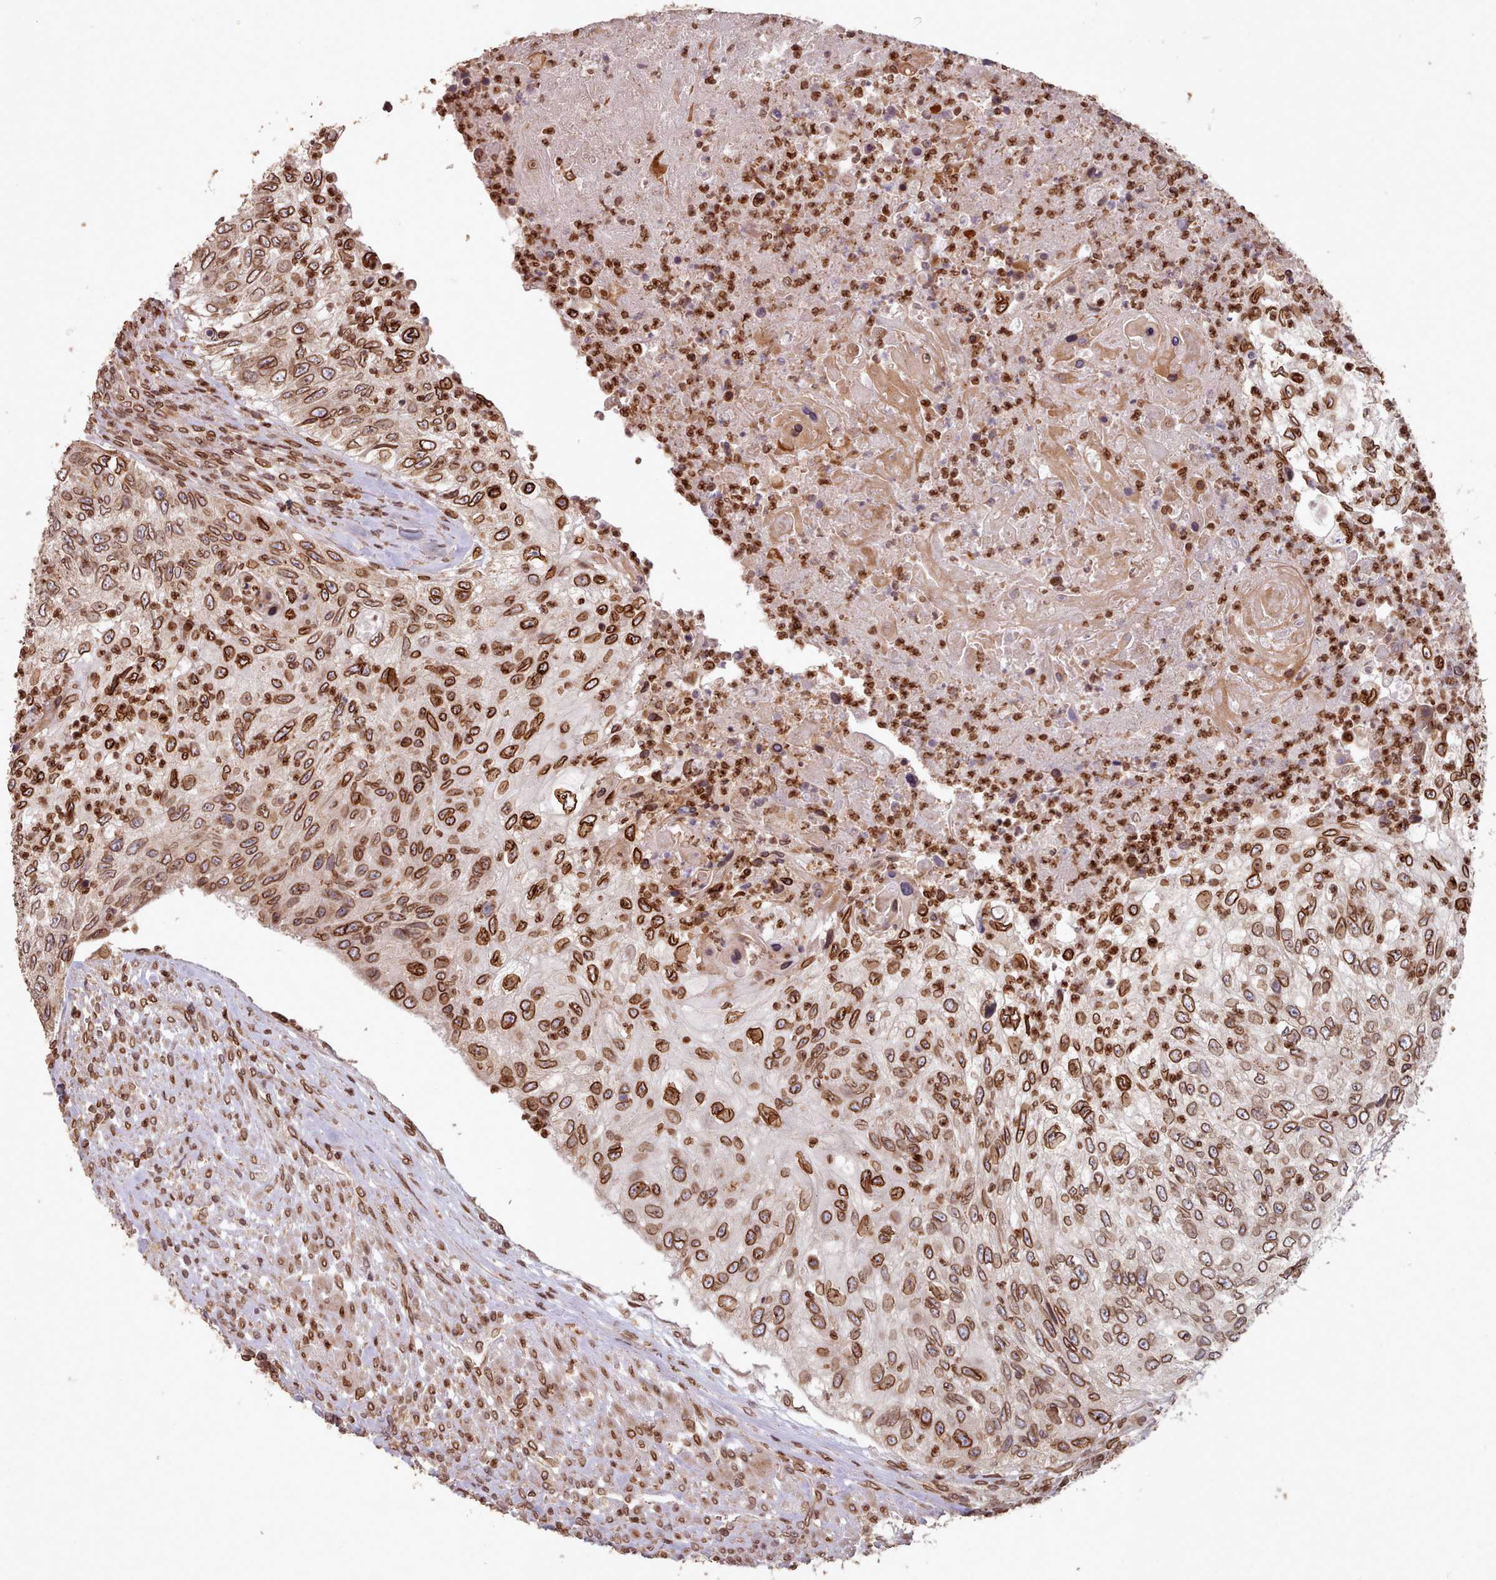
{"staining": {"intensity": "strong", "quantity": ">75%", "location": "cytoplasmic/membranous,nuclear"}, "tissue": "urothelial cancer", "cell_type": "Tumor cells", "image_type": "cancer", "snomed": [{"axis": "morphology", "description": "Urothelial carcinoma, High grade"}, {"axis": "topography", "description": "Urinary bladder"}], "caption": "An immunohistochemistry micrograph of neoplastic tissue is shown. Protein staining in brown highlights strong cytoplasmic/membranous and nuclear positivity in urothelial carcinoma (high-grade) within tumor cells.", "gene": "TOR1AIP1", "patient": {"sex": "female", "age": 60}}